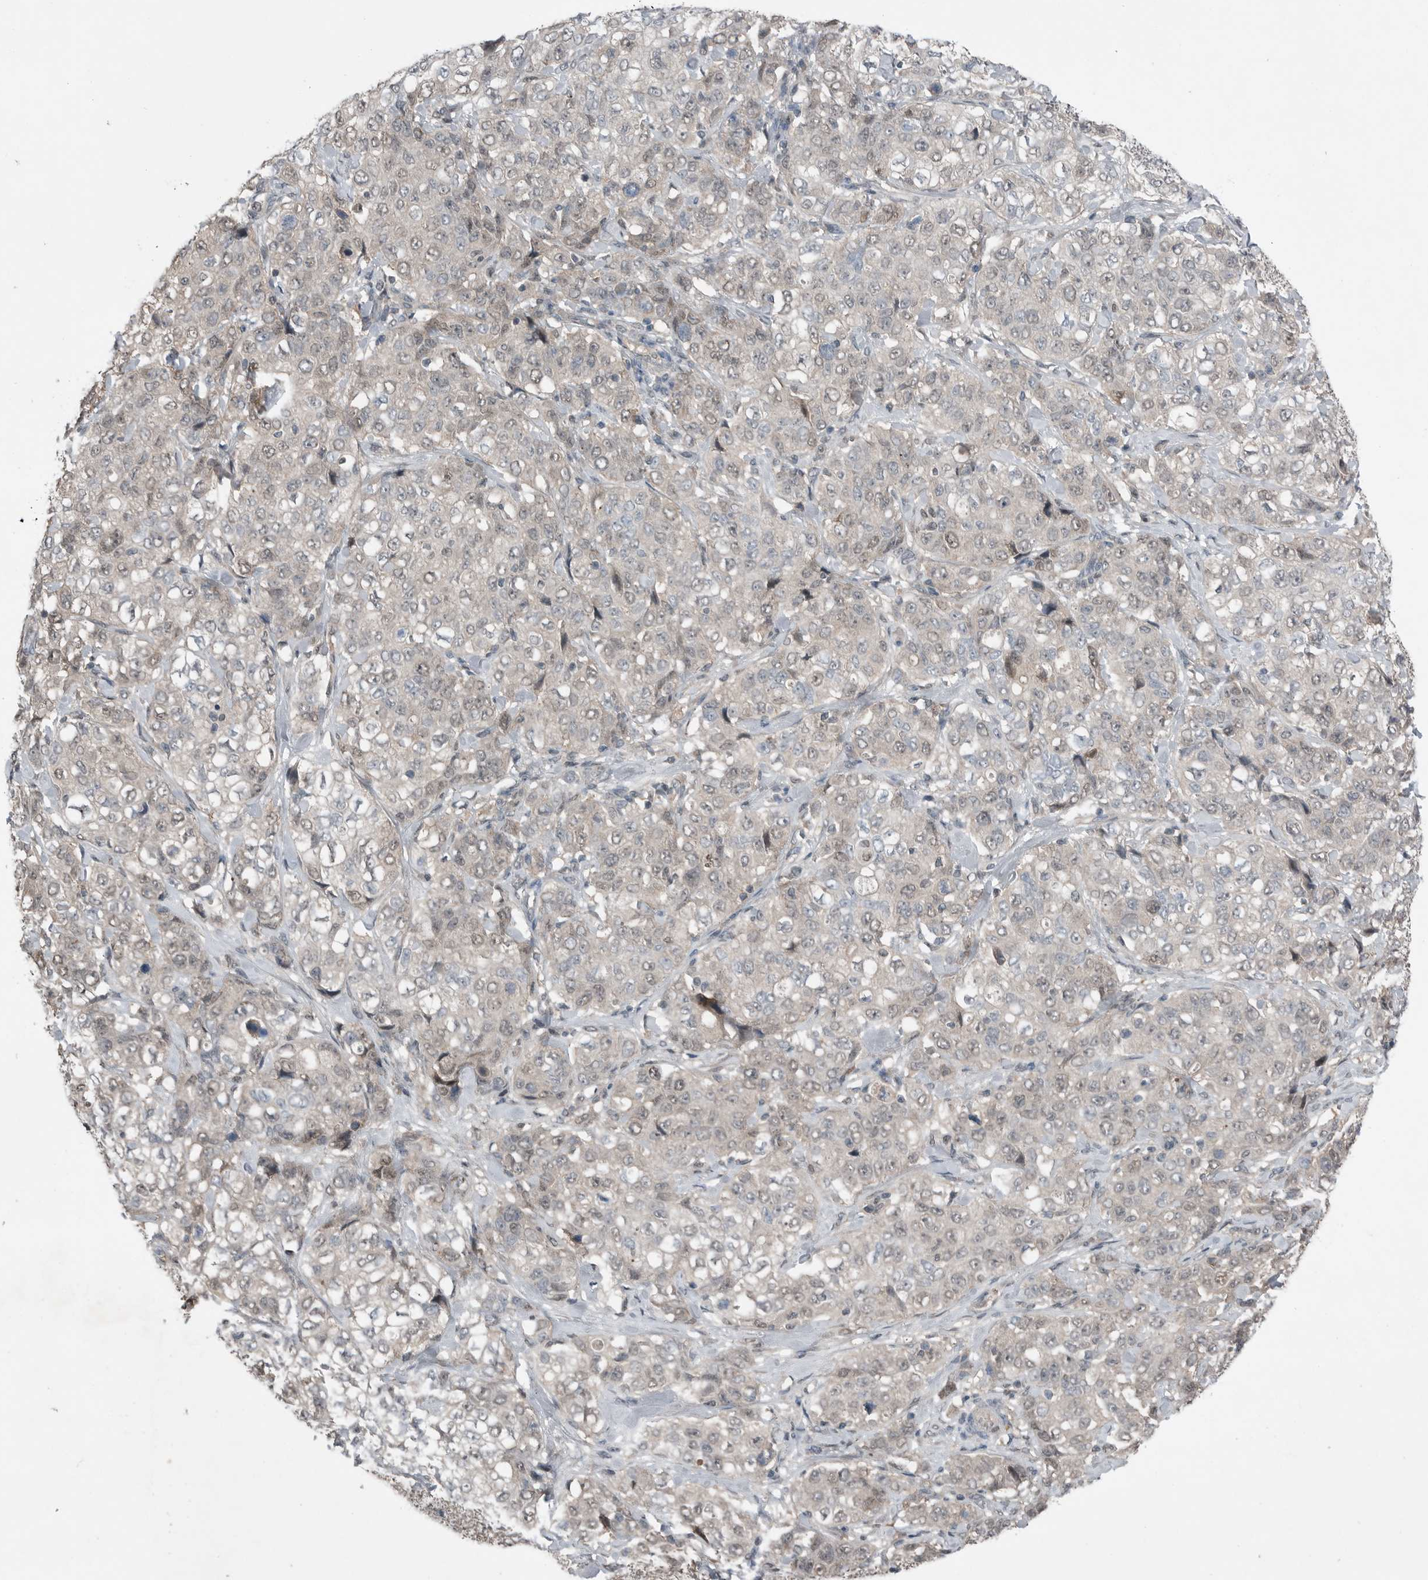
{"staining": {"intensity": "negative", "quantity": "none", "location": "none"}, "tissue": "stomach cancer", "cell_type": "Tumor cells", "image_type": "cancer", "snomed": [{"axis": "morphology", "description": "Adenocarcinoma, NOS"}, {"axis": "topography", "description": "Stomach"}], "caption": "Immunohistochemistry histopathology image of neoplastic tissue: stomach adenocarcinoma stained with DAB (3,3'-diaminobenzidine) demonstrates no significant protein positivity in tumor cells.", "gene": "MFAP3L", "patient": {"sex": "male", "age": 48}}